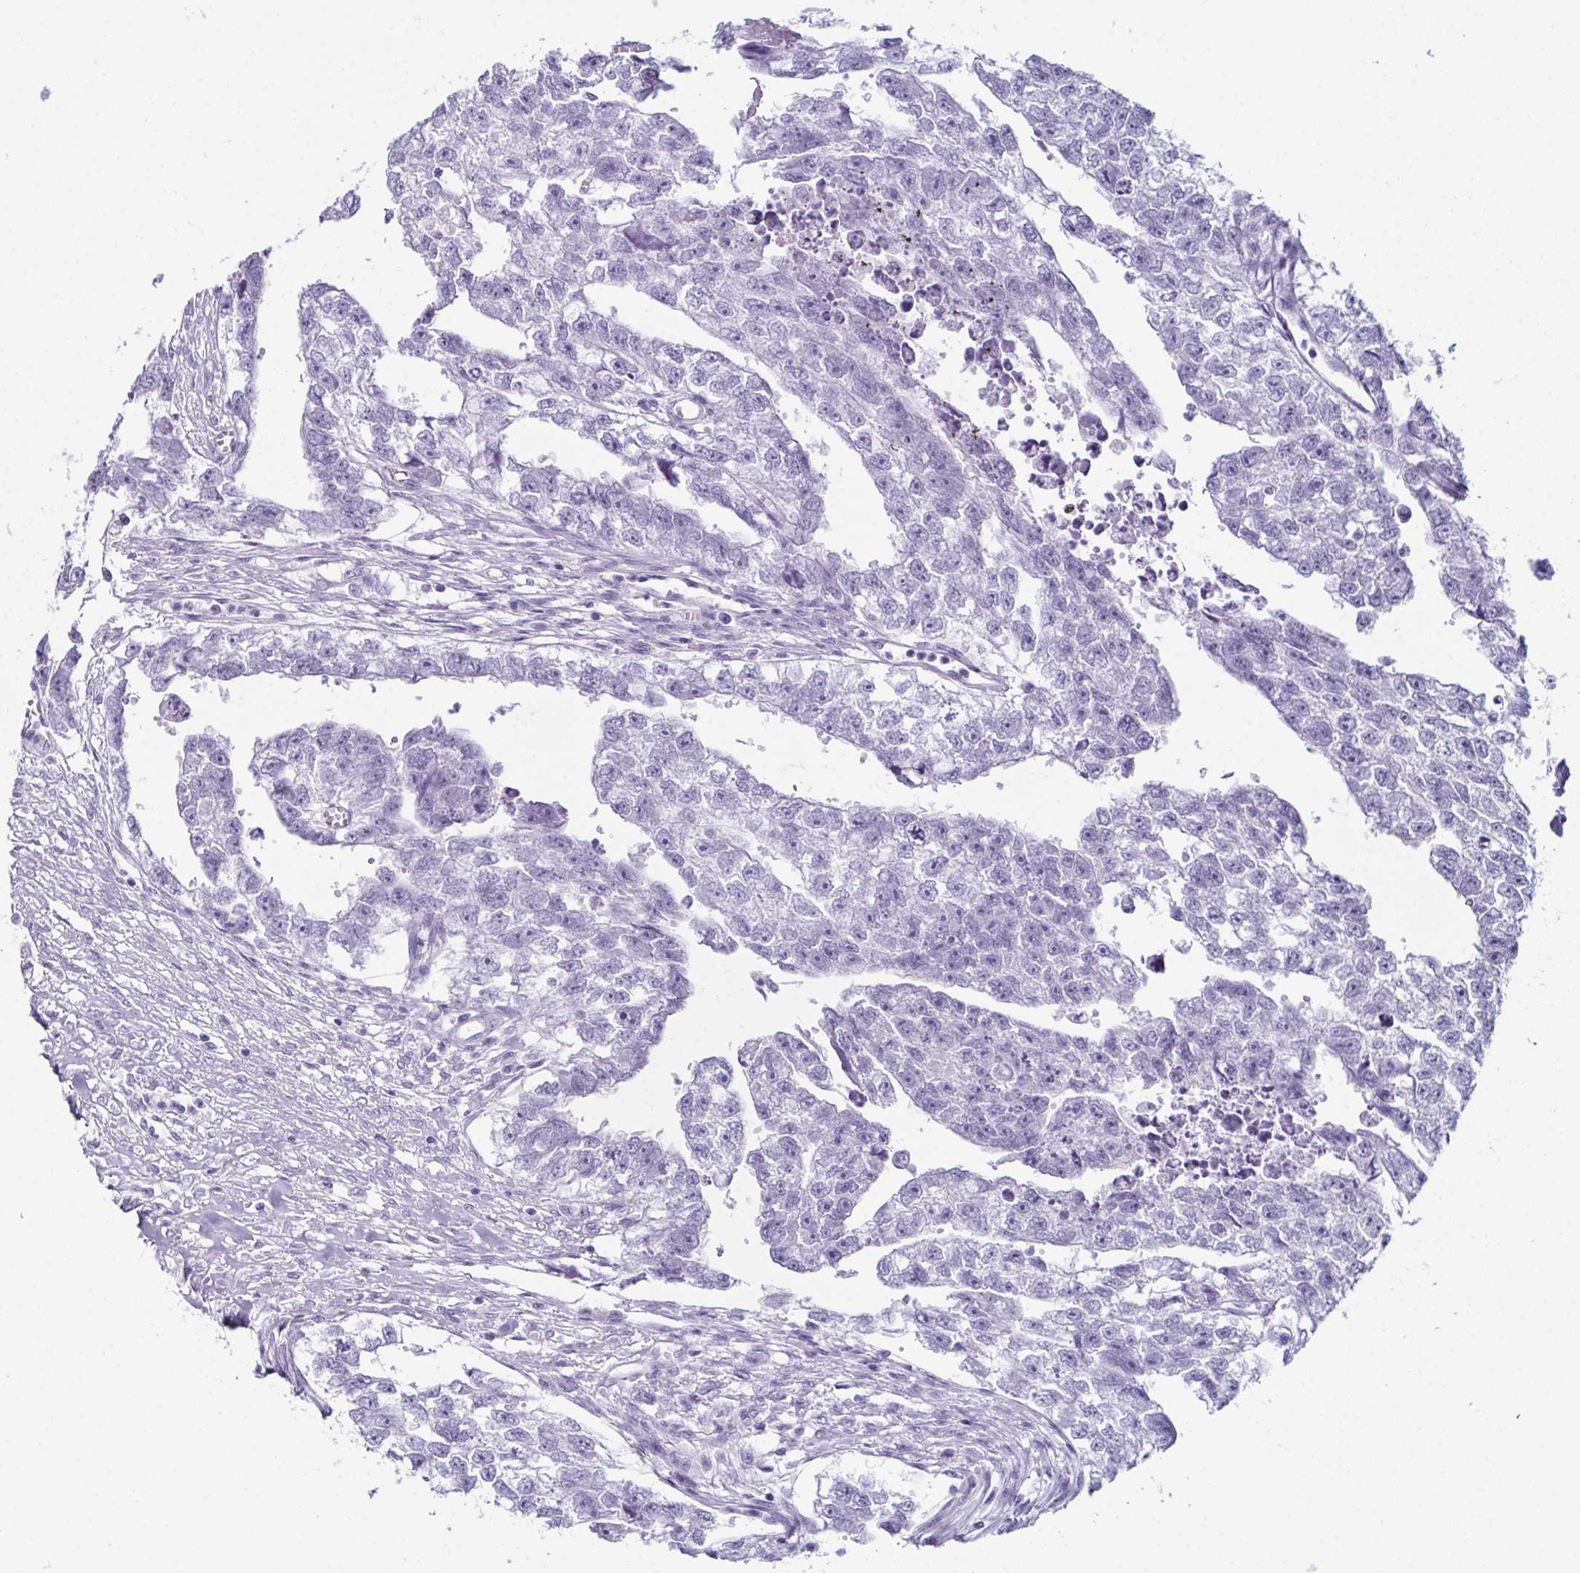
{"staining": {"intensity": "negative", "quantity": "none", "location": "none"}, "tissue": "testis cancer", "cell_type": "Tumor cells", "image_type": "cancer", "snomed": [{"axis": "morphology", "description": "Carcinoma, Embryonal, NOS"}, {"axis": "morphology", "description": "Teratoma, malignant, NOS"}, {"axis": "topography", "description": "Testis"}], "caption": "Immunohistochemistry micrograph of embryonal carcinoma (testis) stained for a protein (brown), which shows no positivity in tumor cells.", "gene": "ENKUR", "patient": {"sex": "male", "age": 44}}